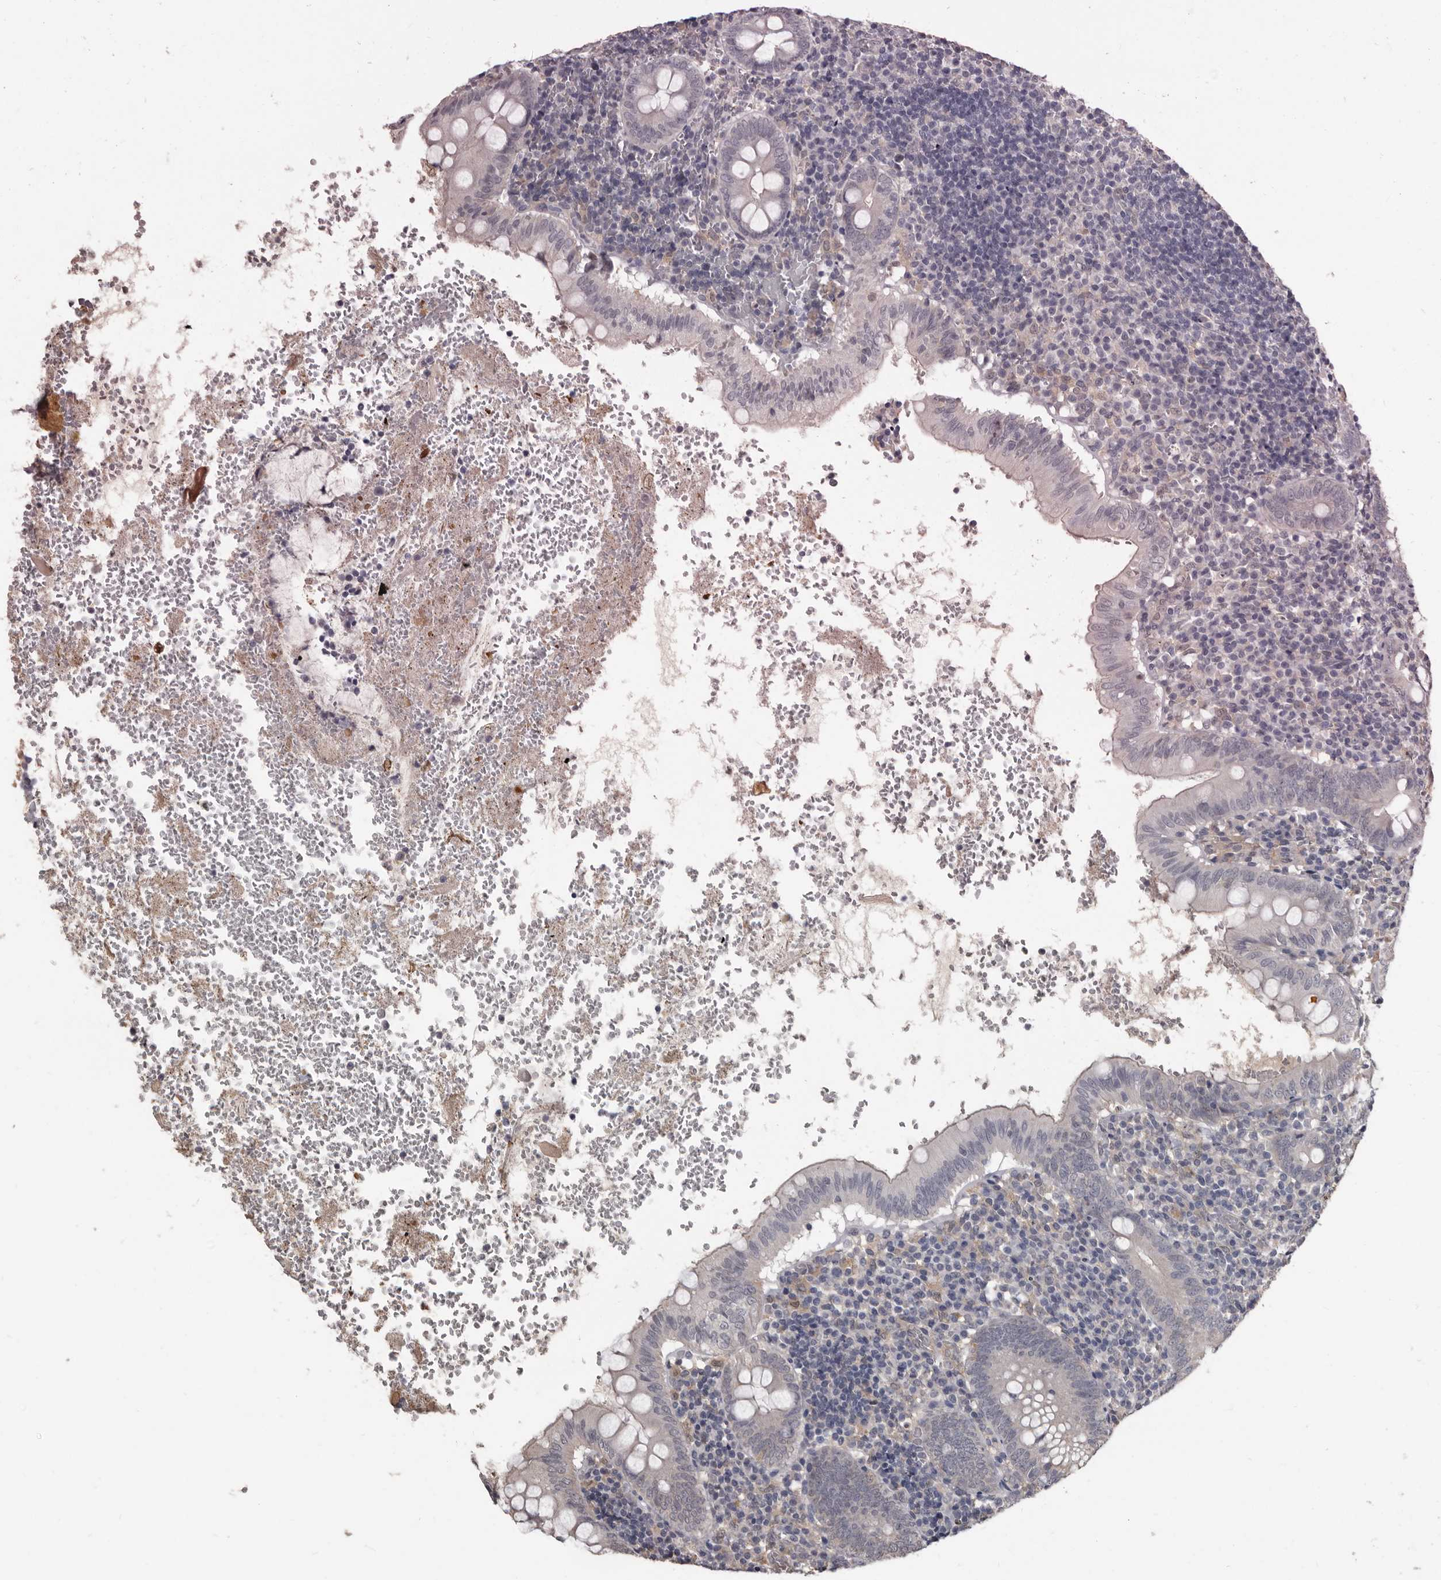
{"staining": {"intensity": "negative", "quantity": "none", "location": "none"}, "tissue": "appendix", "cell_type": "Glandular cells", "image_type": "normal", "snomed": [{"axis": "morphology", "description": "Normal tissue, NOS"}, {"axis": "topography", "description": "Appendix"}], "caption": "Glandular cells show no significant protein expression in normal appendix. (Stains: DAB (3,3'-diaminobenzidine) immunohistochemistry with hematoxylin counter stain, Microscopy: brightfield microscopy at high magnification).", "gene": "AHR", "patient": {"sex": "male", "age": 8}}